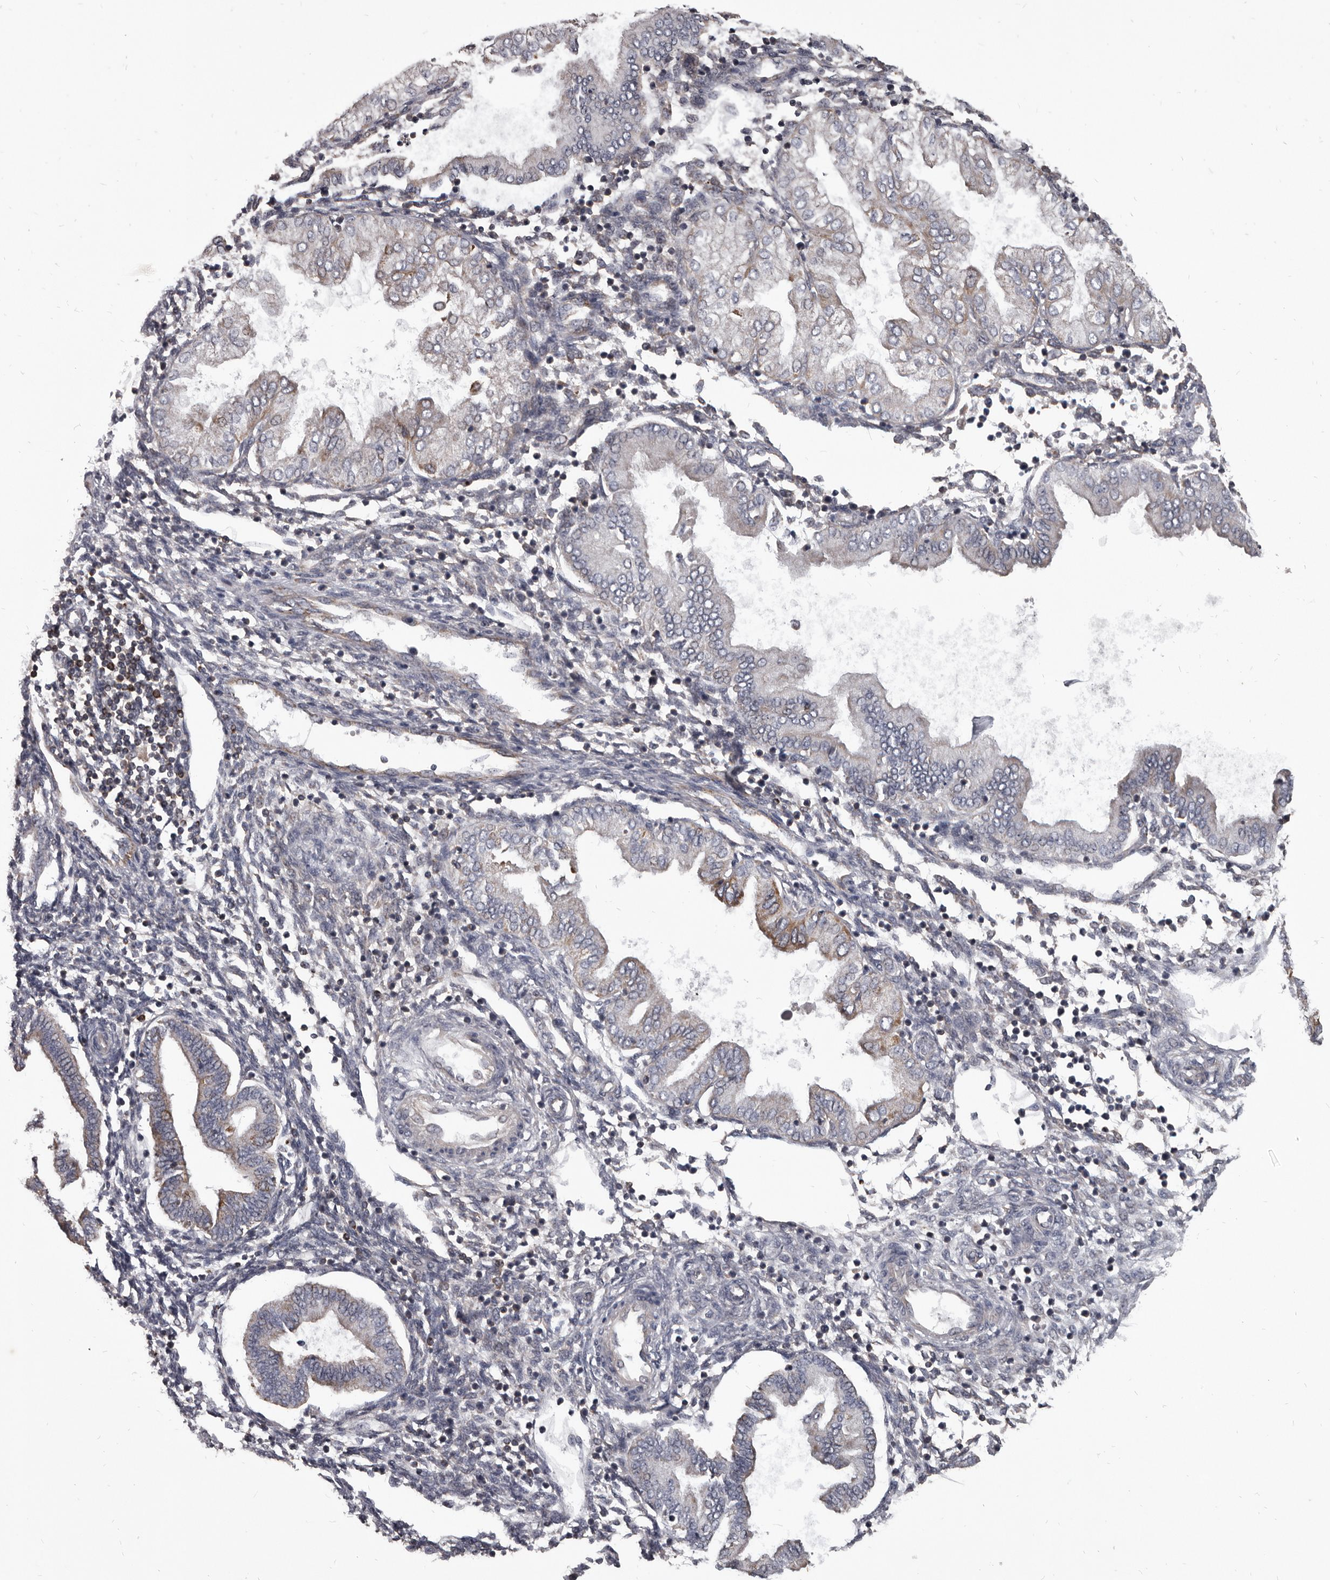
{"staining": {"intensity": "negative", "quantity": "none", "location": "none"}, "tissue": "endometrium", "cell_type": "Cells in endometrial stroma", "image_type": "normal", "snomed": [{"axis": "morphology", "description": "Normal tissue, NOS"}, {"axis": "topography", "description": "Endometrium"}], "caption": "Cells in endometrial stroma are negative for brown protein staining in benign endometrium. (DAB immunohistochemistry, high magnification).", "gene": "ALDH5A1", "patient": {"sex": "female", "age": 53}}